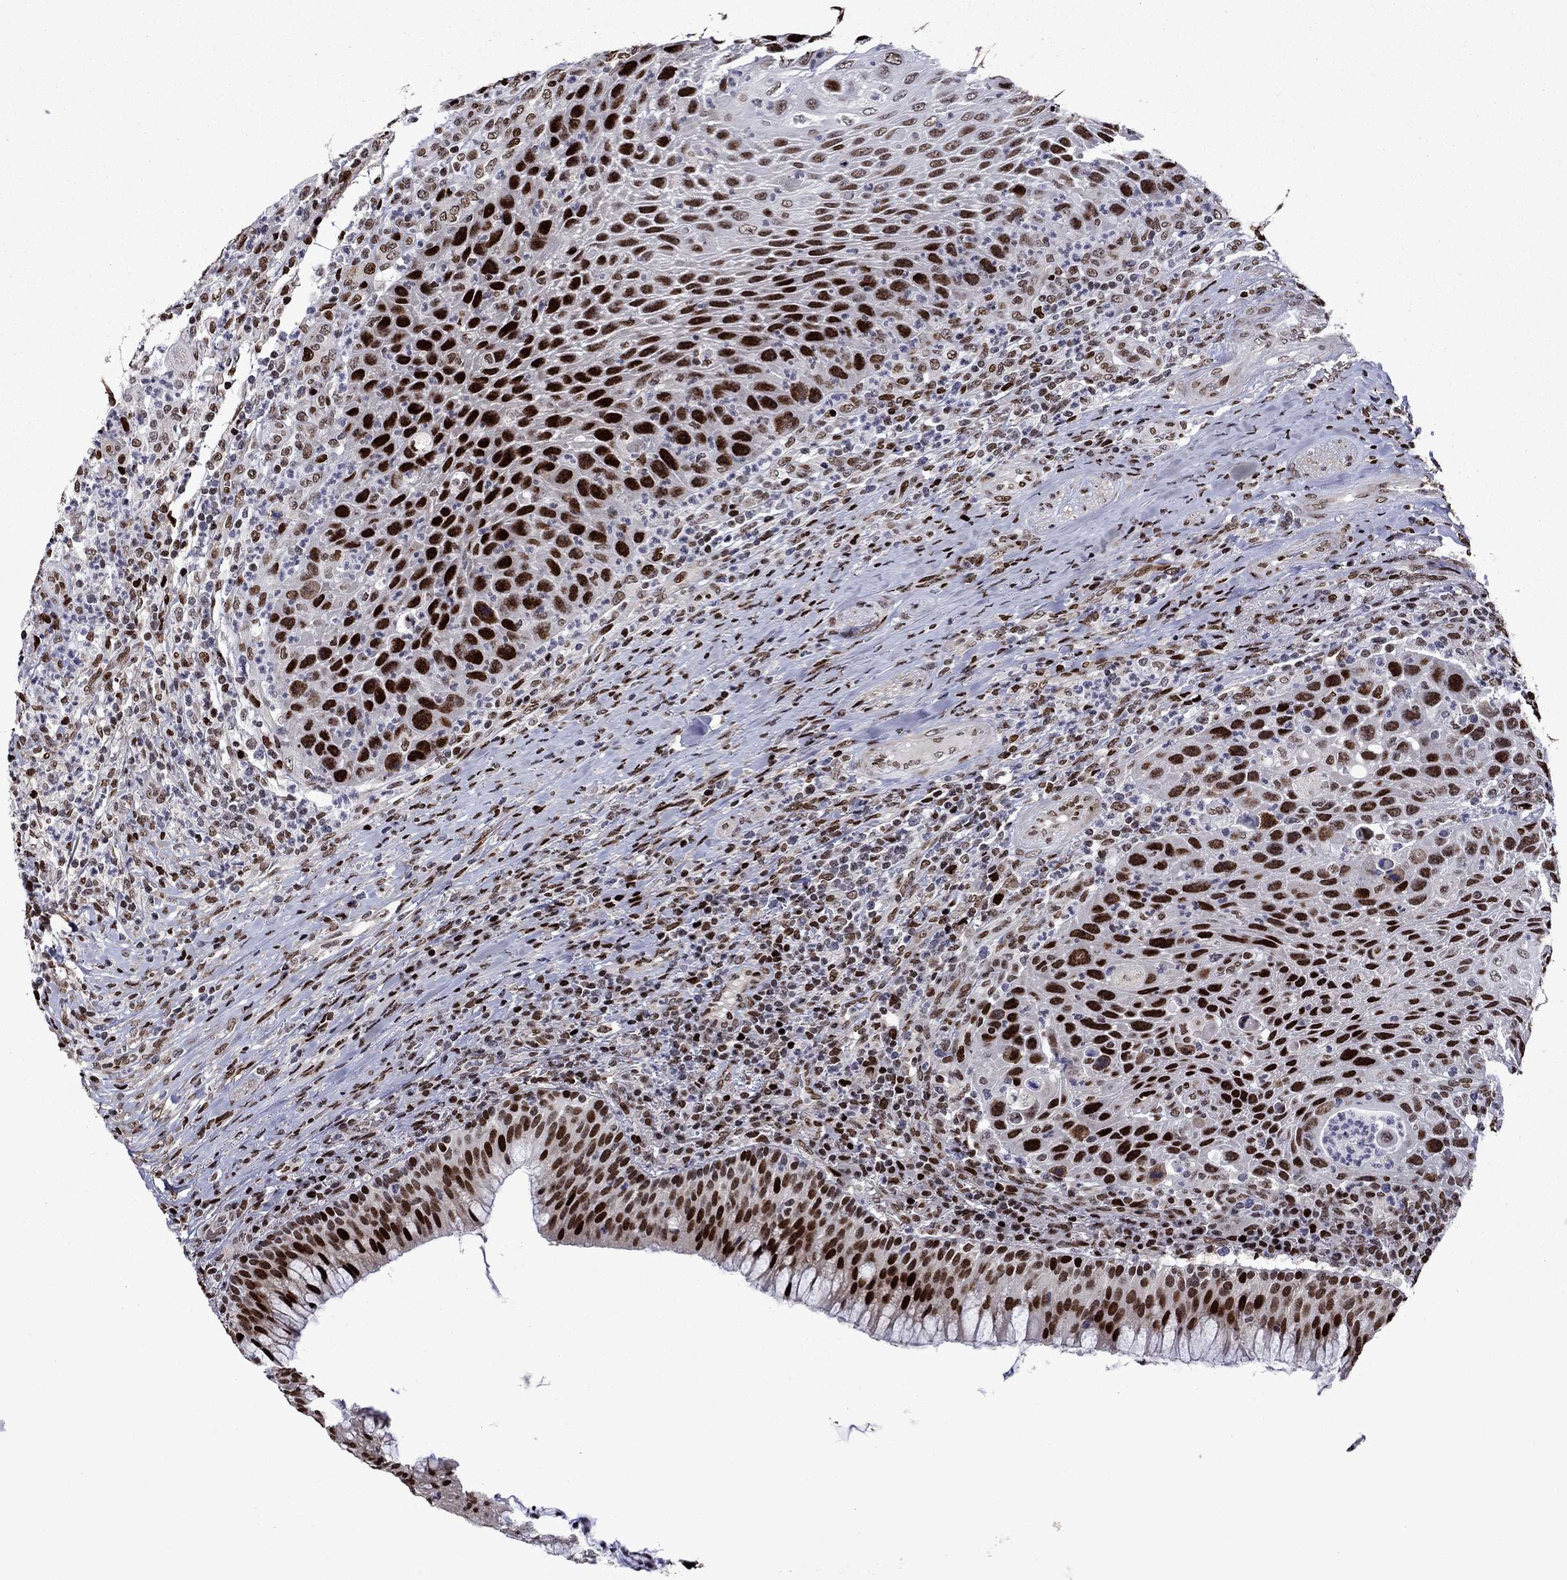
{"staining": {"intensity": "strong", "quantity": "25%-75%", "location": "nuclear"}, "tissue": "head and neck cancer", "cell_type": "Tumor cells", "image_type": "cancer", "snomed": [{"axis": "morphology", "description": "Squamous cell carcinoma, NOS"}, {"axis": "topography", "description": "Head-Neck"}], "caption": "Tumor cells exhibit strong nuclear positivity in approximately 25%-75% of cells in head and neck cancer (squamous cell carcinoma).", "gene": "LIMK1", "patient": {"sex": "male", "age": 69}}